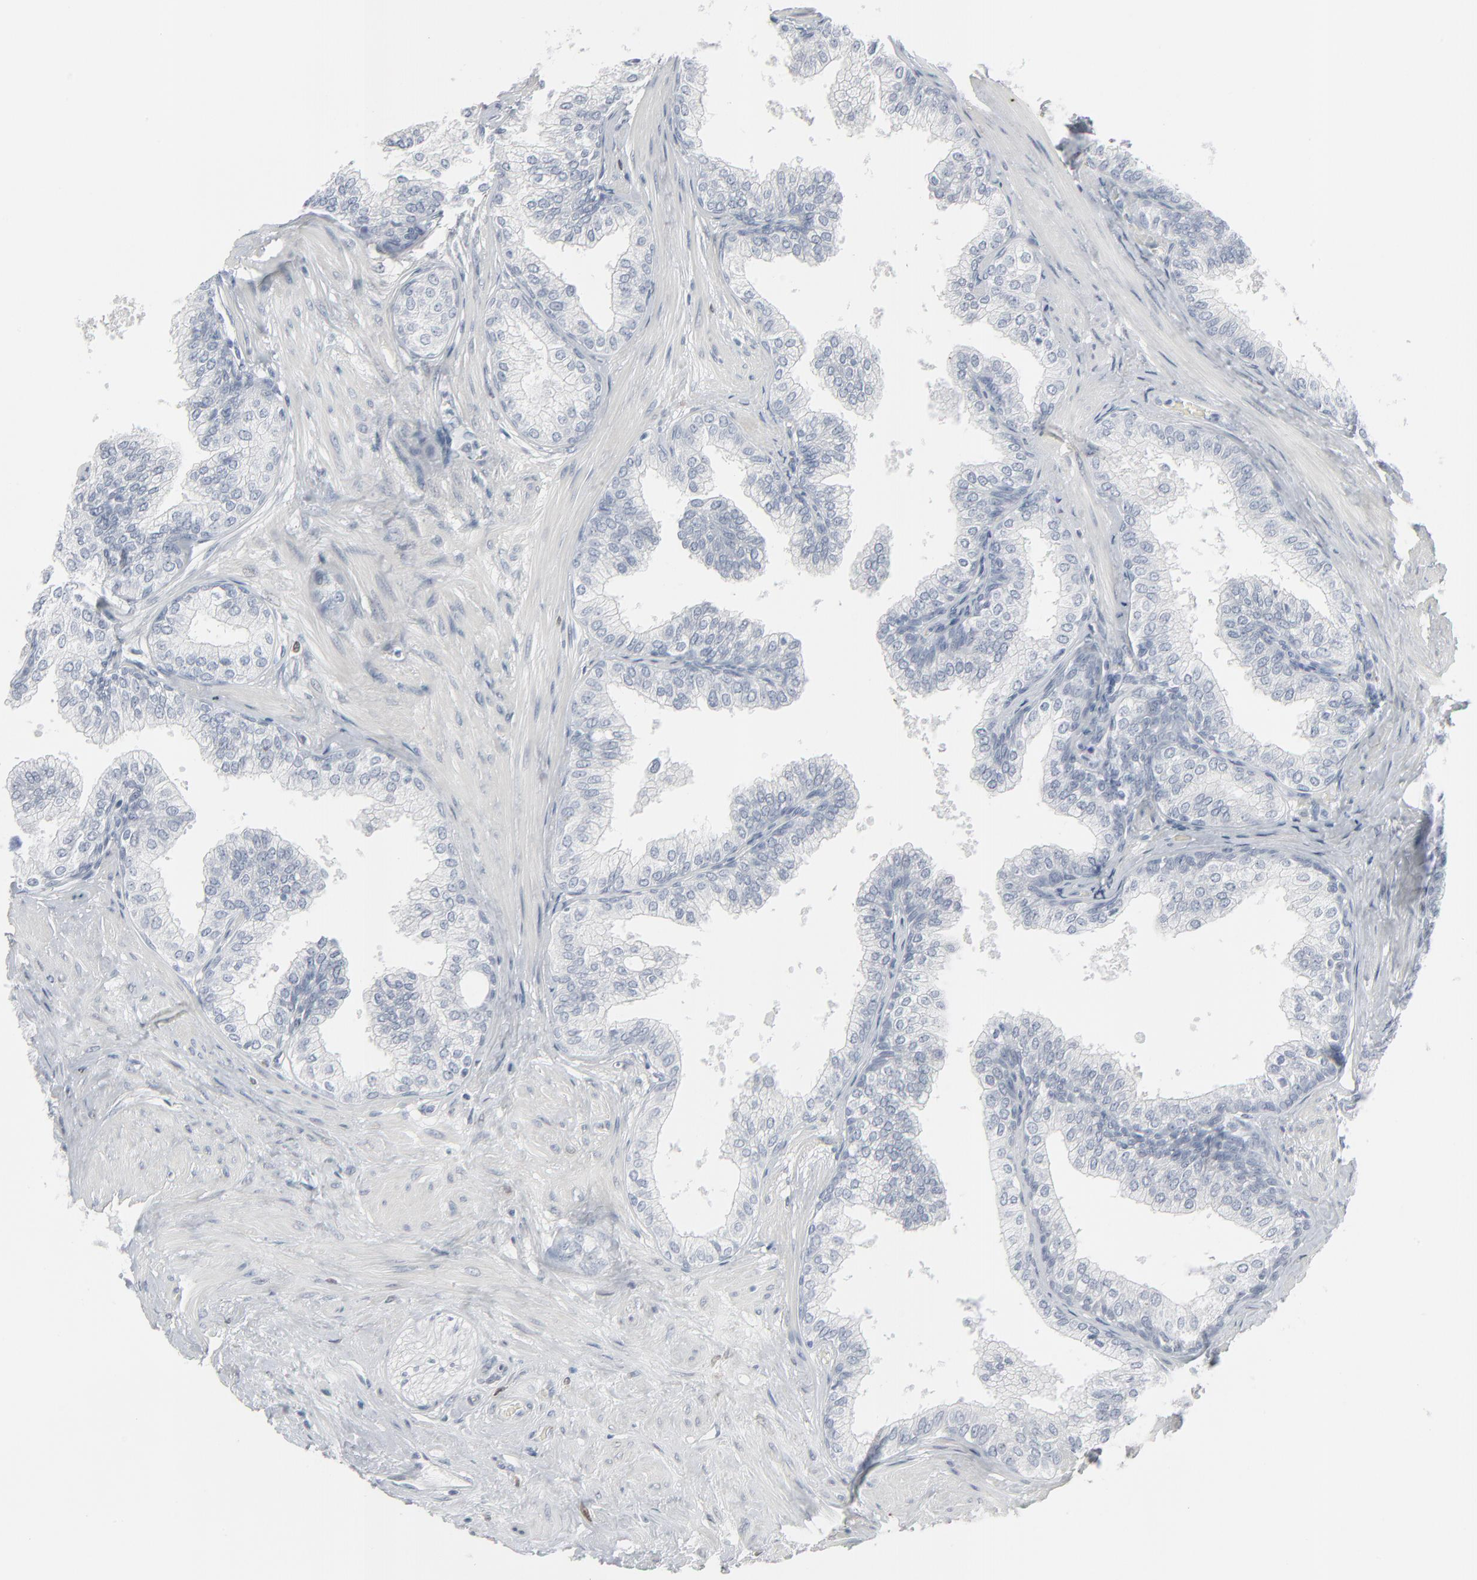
{"staining": {"intensity": "negative", "quantity": "none", "location": "none"}, "tissue": "prostate", "cell_type": "Glandular cells", "image_type": "normal", "snomed": [{"axis": "morphology", "description": "Normal tissue, NOS"}, {"axis": "topography", "description": "Prostate"}], "caption": "High power microscopy image of an immunohistochemistry (IHC) image of unremarkable prostate, revealing no significant positivity in glandular cells. (Stains: DAB immunohistochemistry (IHC) with hematoxylin counter stain, Microscopy: brightfield microscopy at high magnification).", "gene": "MITF", "patient": {"sex": "male", "age": 64}}